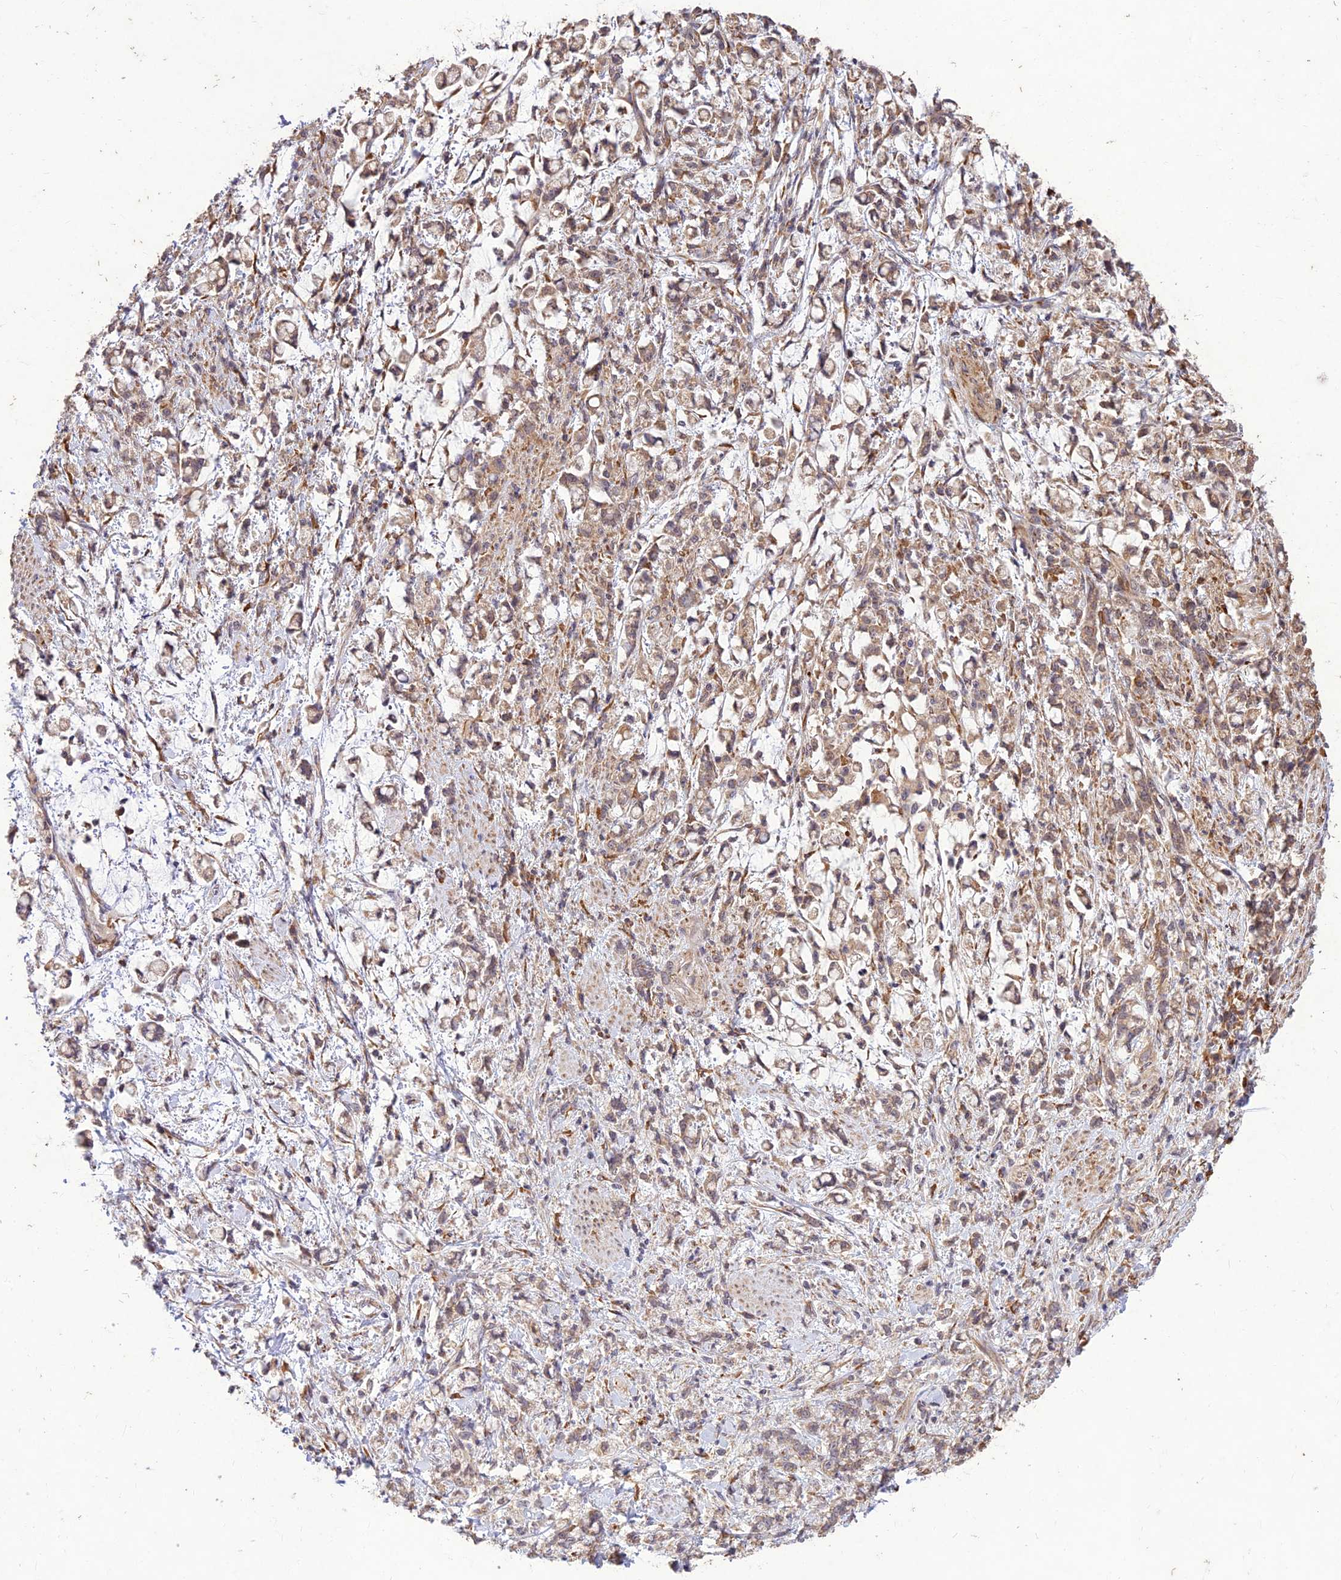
{"staining": {"intensity": "weak", "quantity": ">75%", "location": "cytoplasmic/membranous"}, "tissue": "stomach cancer", "cell_type": "Tumor cells", "image_type": "cancer", "snomed": [{"axis": "morphology", "description": "Adenocarcinoma, NOS"}, {"axis": "topography", "description": "Stomach"}], "caption": "Human stomach adenocarcinoma stained with a protein marker exhibits weak staining in tumor cells.", "gene": "PPP1R11", "patient": {"sex": "female", "age": 60}}